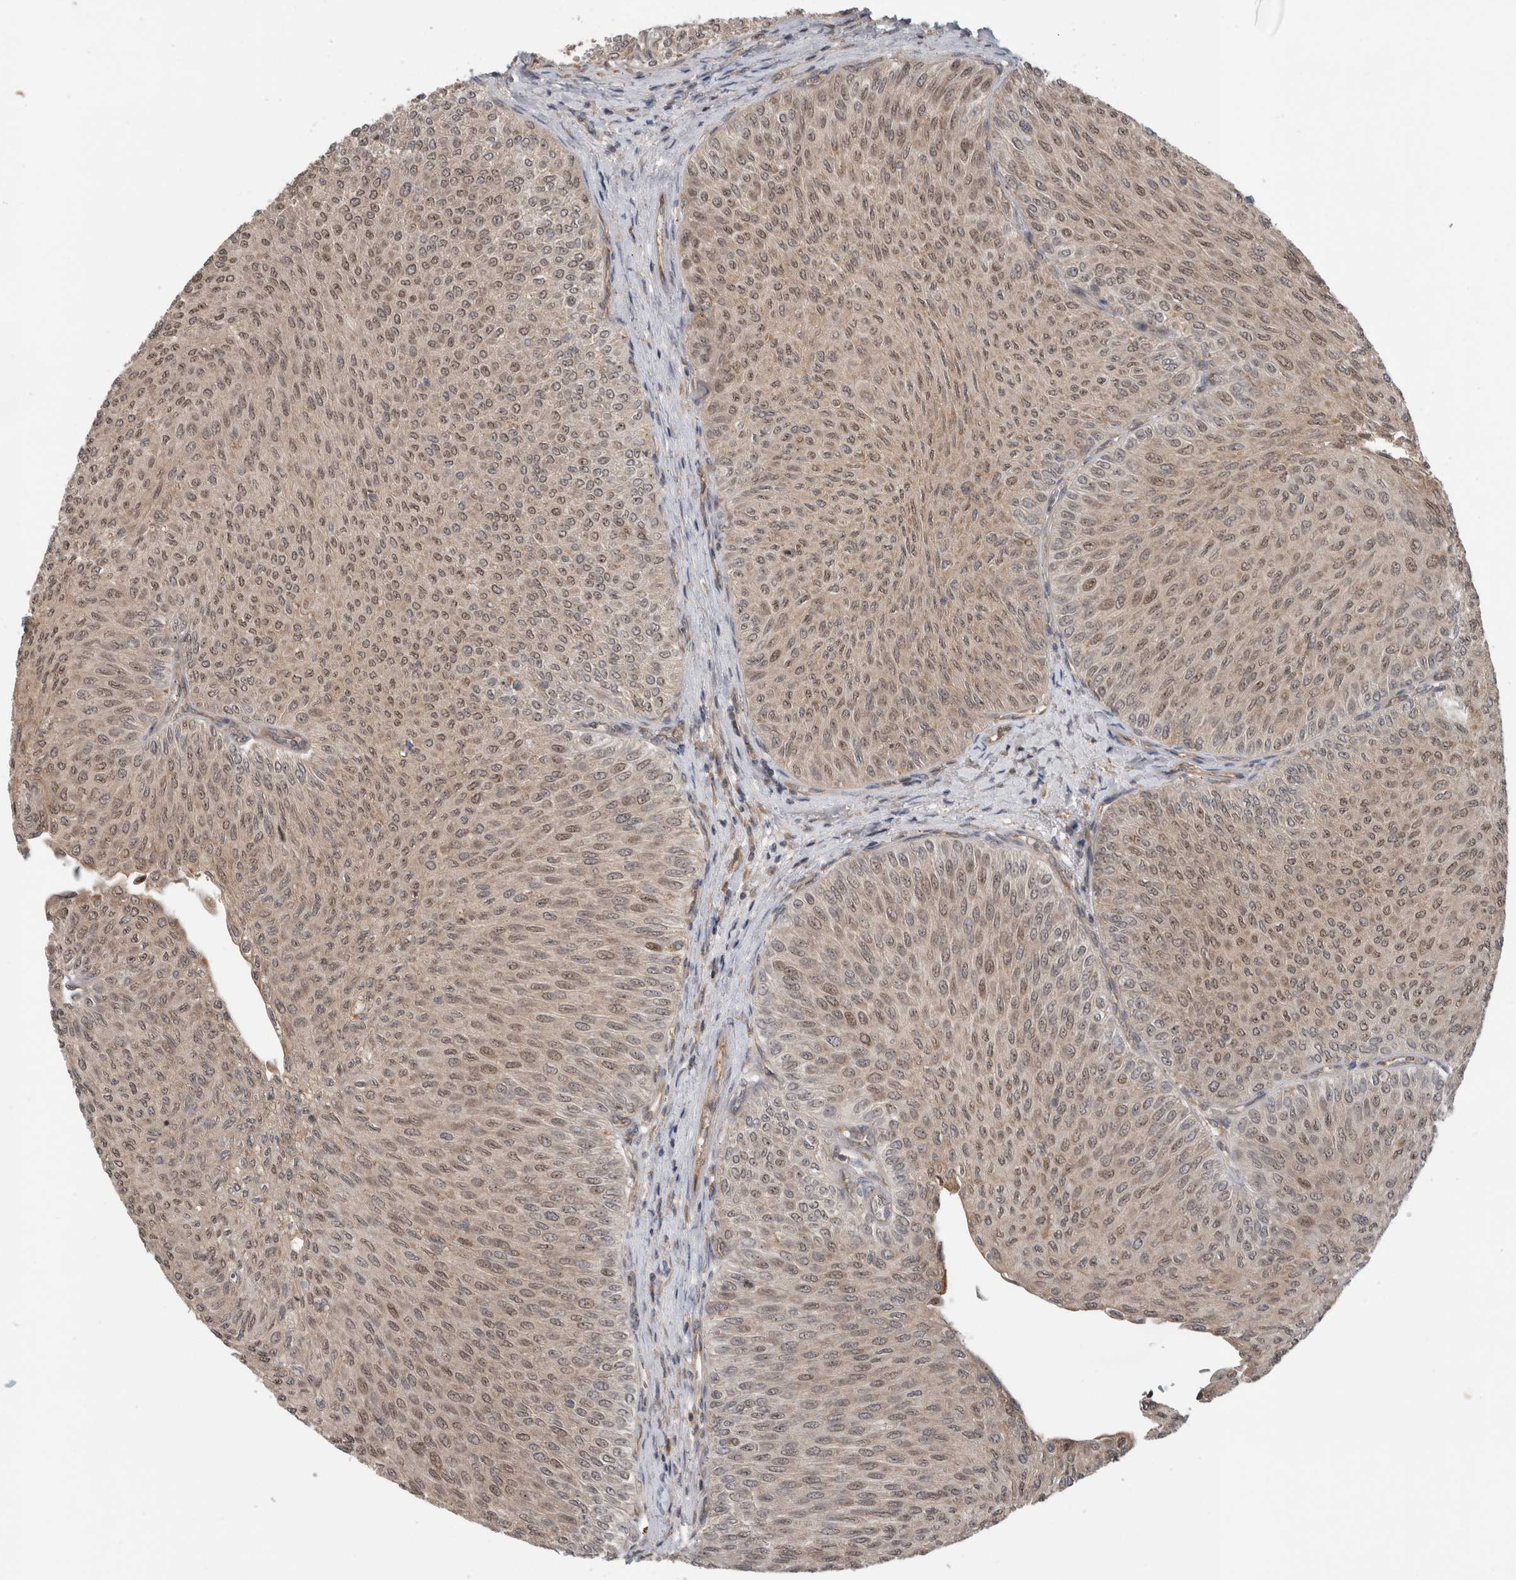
{"staining": {"intensity": "weak", "quantity": ">75%", "location": "nuclear"}, "tissue": "urothelial cancer", "cell_type": "Tumor cells", "image_type": "cancer", "snomed": [{"axis": "morphology", "description": "Urothelial carcinoma, Low grade"}, {"axis": "topography", "description": "Urinary bladder"}], "caption": "Human low-grade urothelial carcinoma stained for a protein (brown) shows weak nuclear positive staining in approximately >75% of tumor cells.", "gene": "WASF2", "patient": {"sex": "male", "age": 78}}